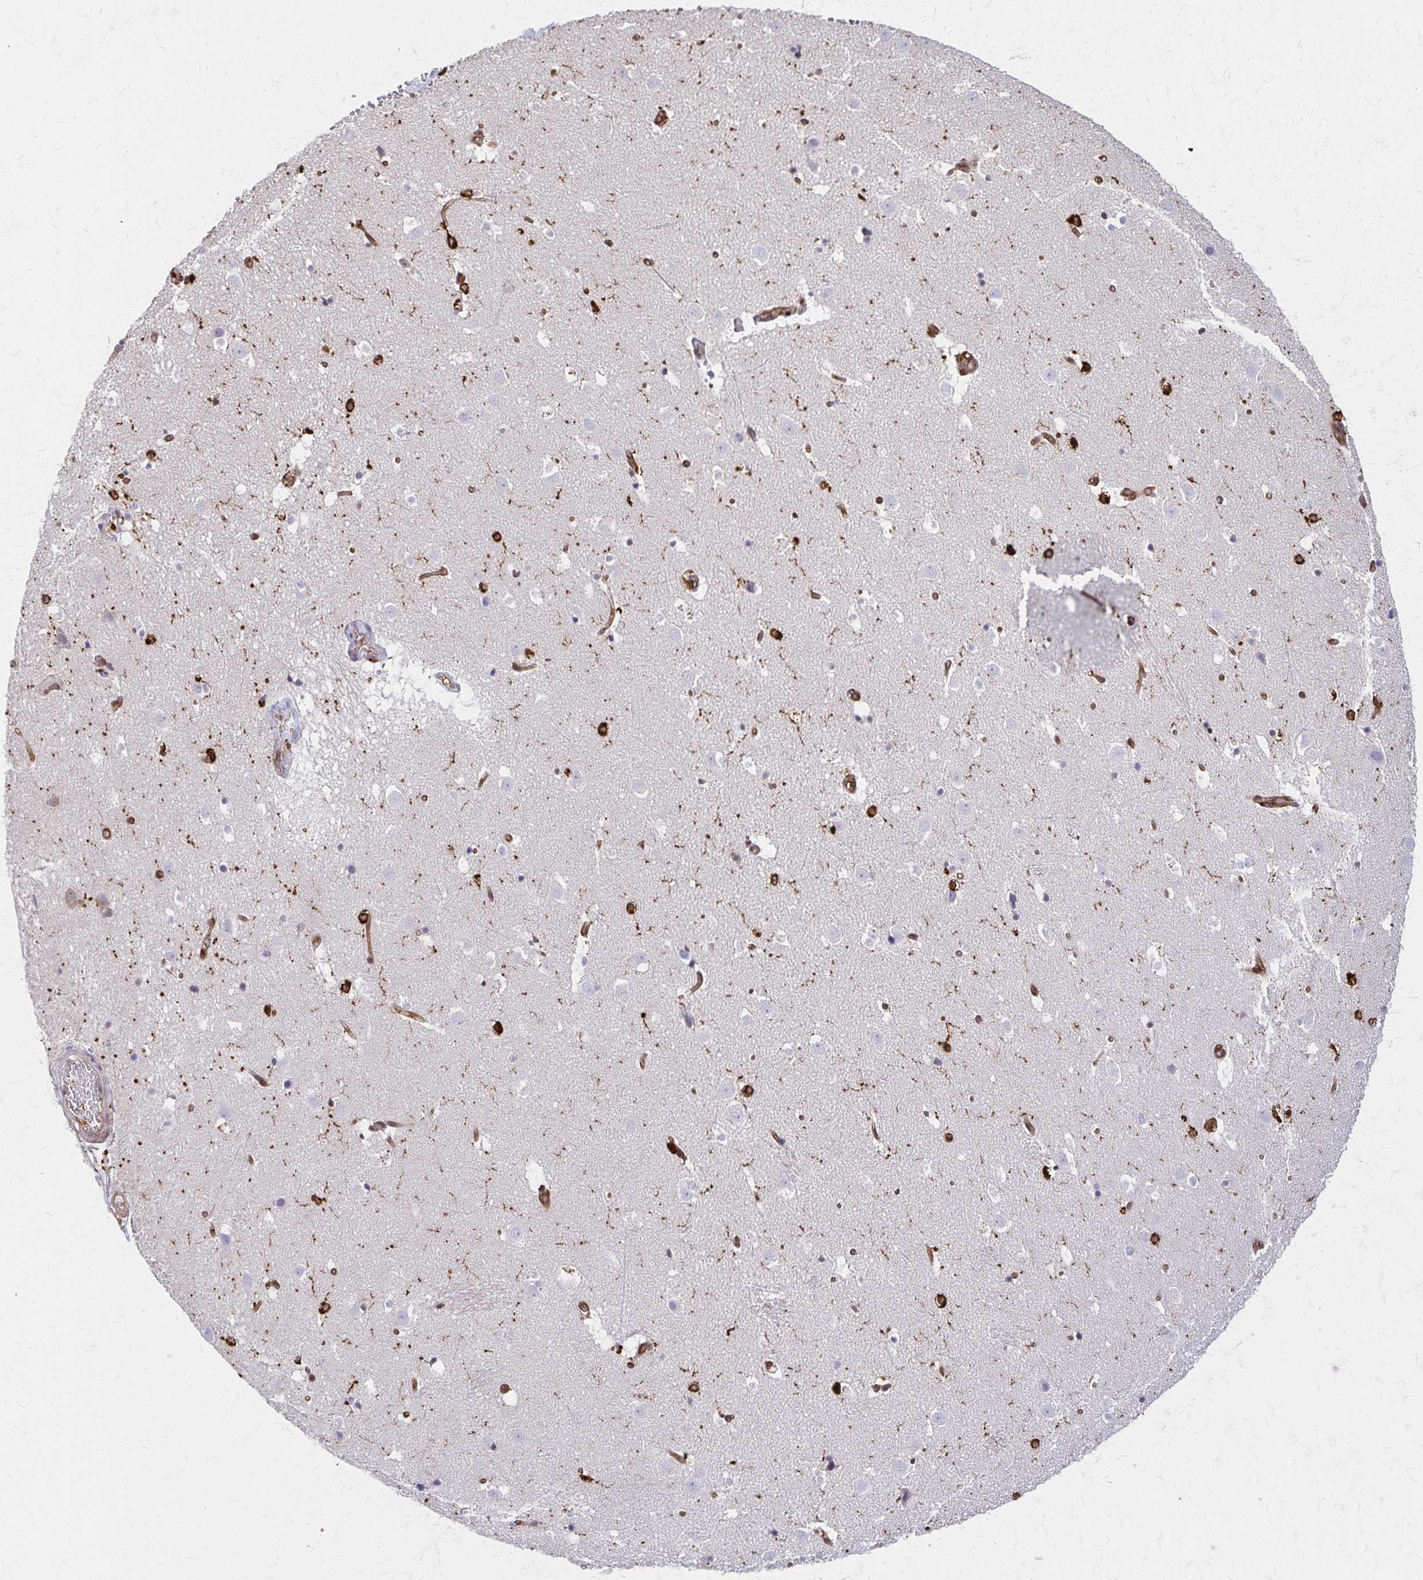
{"staining": {"intensity": "negative", "quantity": "none", "location": "none"}, "tissue": "caudate", "cell_type": "Glial cells", "image_type": "normal", "snomed": [{"axis": "morphology", "description": "Normal tissue, NOS"}, {"axis": "topography", "description": "Lateral ventricle wall"}], "caption": "Benign caudate was stained to show a protein in brown. There is no significant positivity in glial cells.", "gene": "WASF2", "patient": {"sex": "male", "age": 37}}